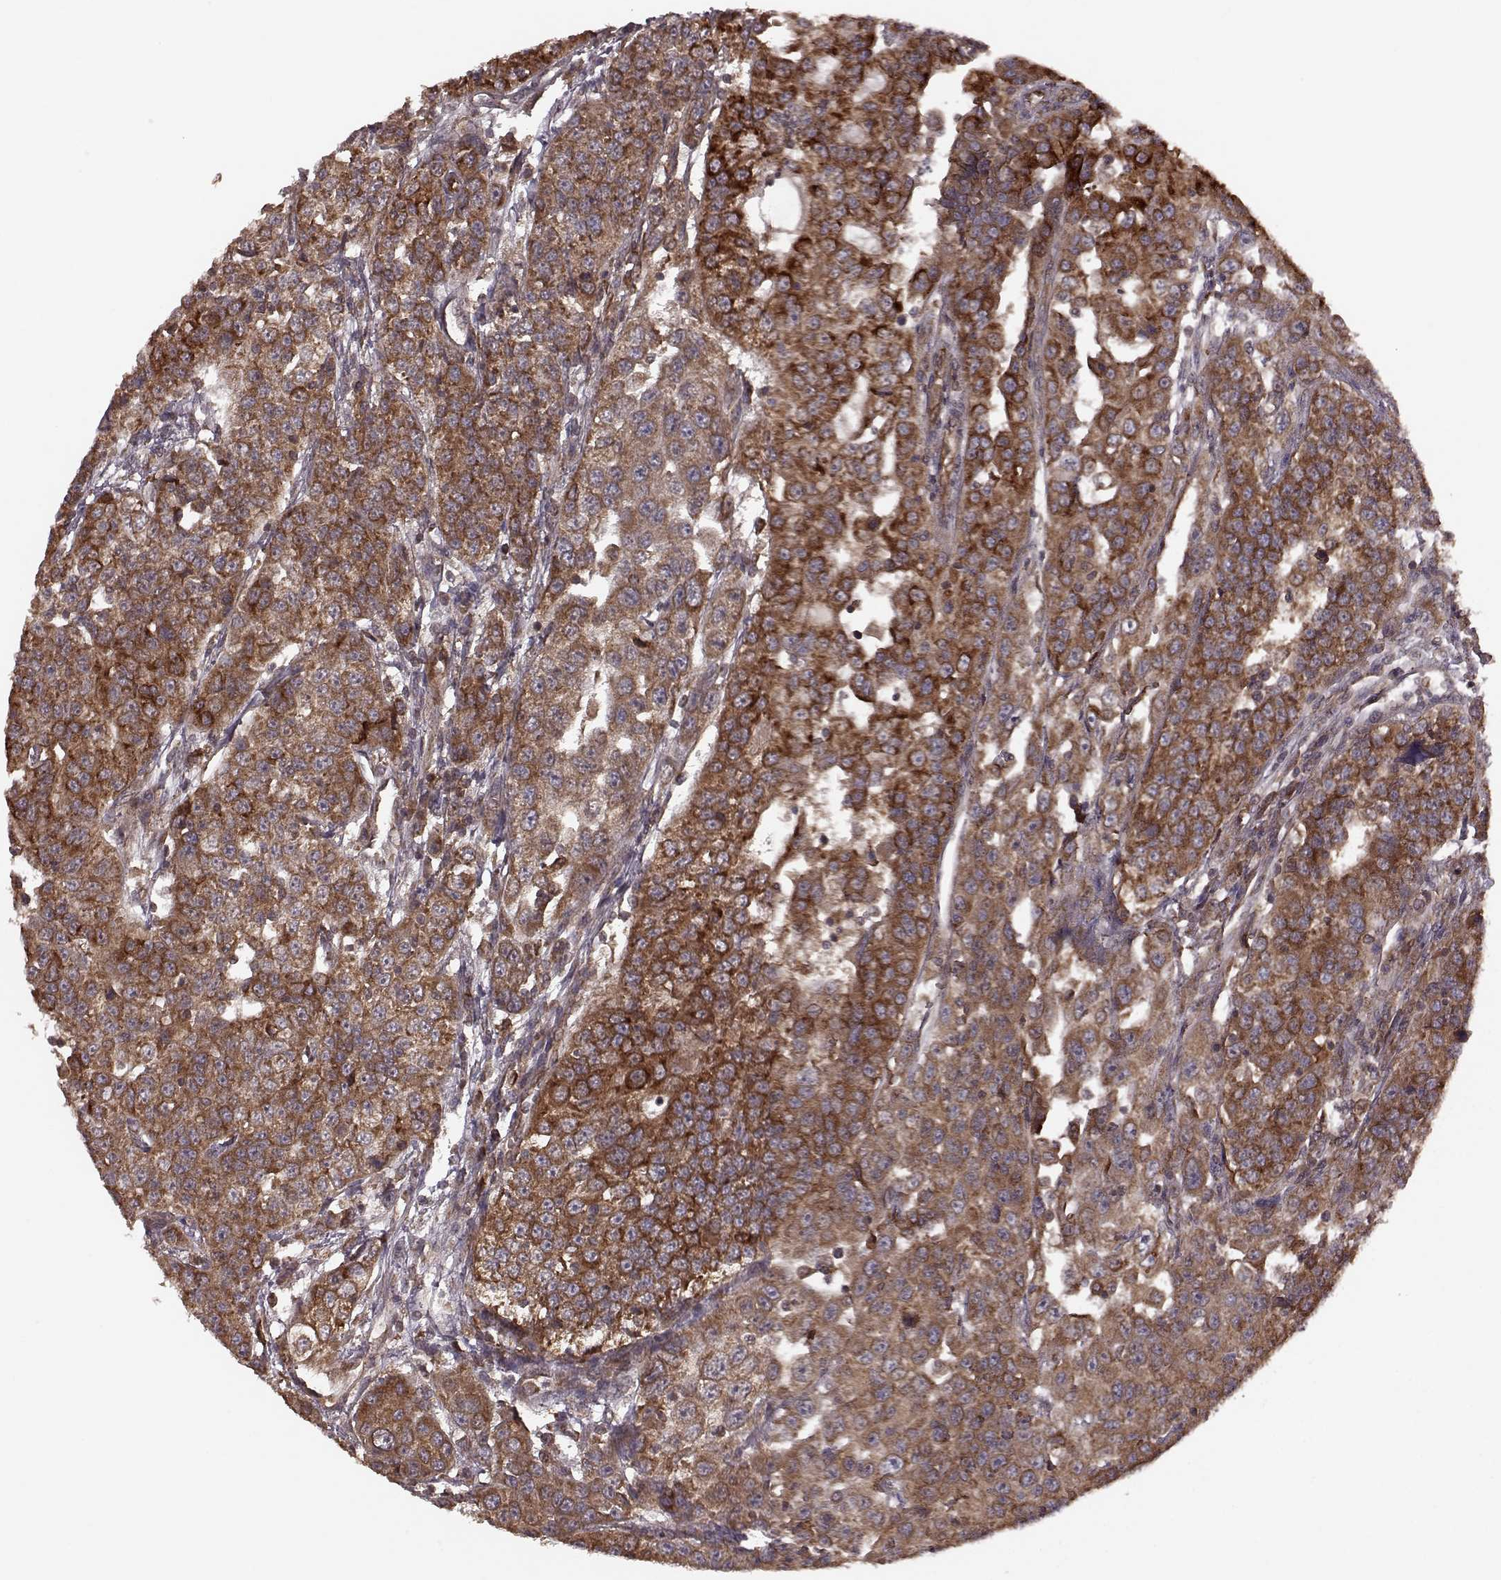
{"staining": {"intensity": "strong", "quantity": ">75%", "location": "cytoplasmic/membranous"}, "tissue": "urothelial cancer", "cell_type": "Tumor cells", "image_type": "cancer", "snomed": [{"axis": "morphology", "description": "Urothelial carcinoma, NOS"}, {"axis": "morphology", "description": "Urothelial carcinoma, High grade"}, {"axis": "topography", "description": "Urinary bladder"}], "caption": "Brown immunohistochemical staining in urothelial cancer exhibits strong cytoplasmic/membranous positivity in about >75% of tumor cells. Using DAB (3,3'-diaminobenzidine) (brown) and hematoxylin (blue) stains, captured at high magnification using brightfield microscopy.", "gene": "AGPAT1", "patient": {"sex": "female", "age": 73}}